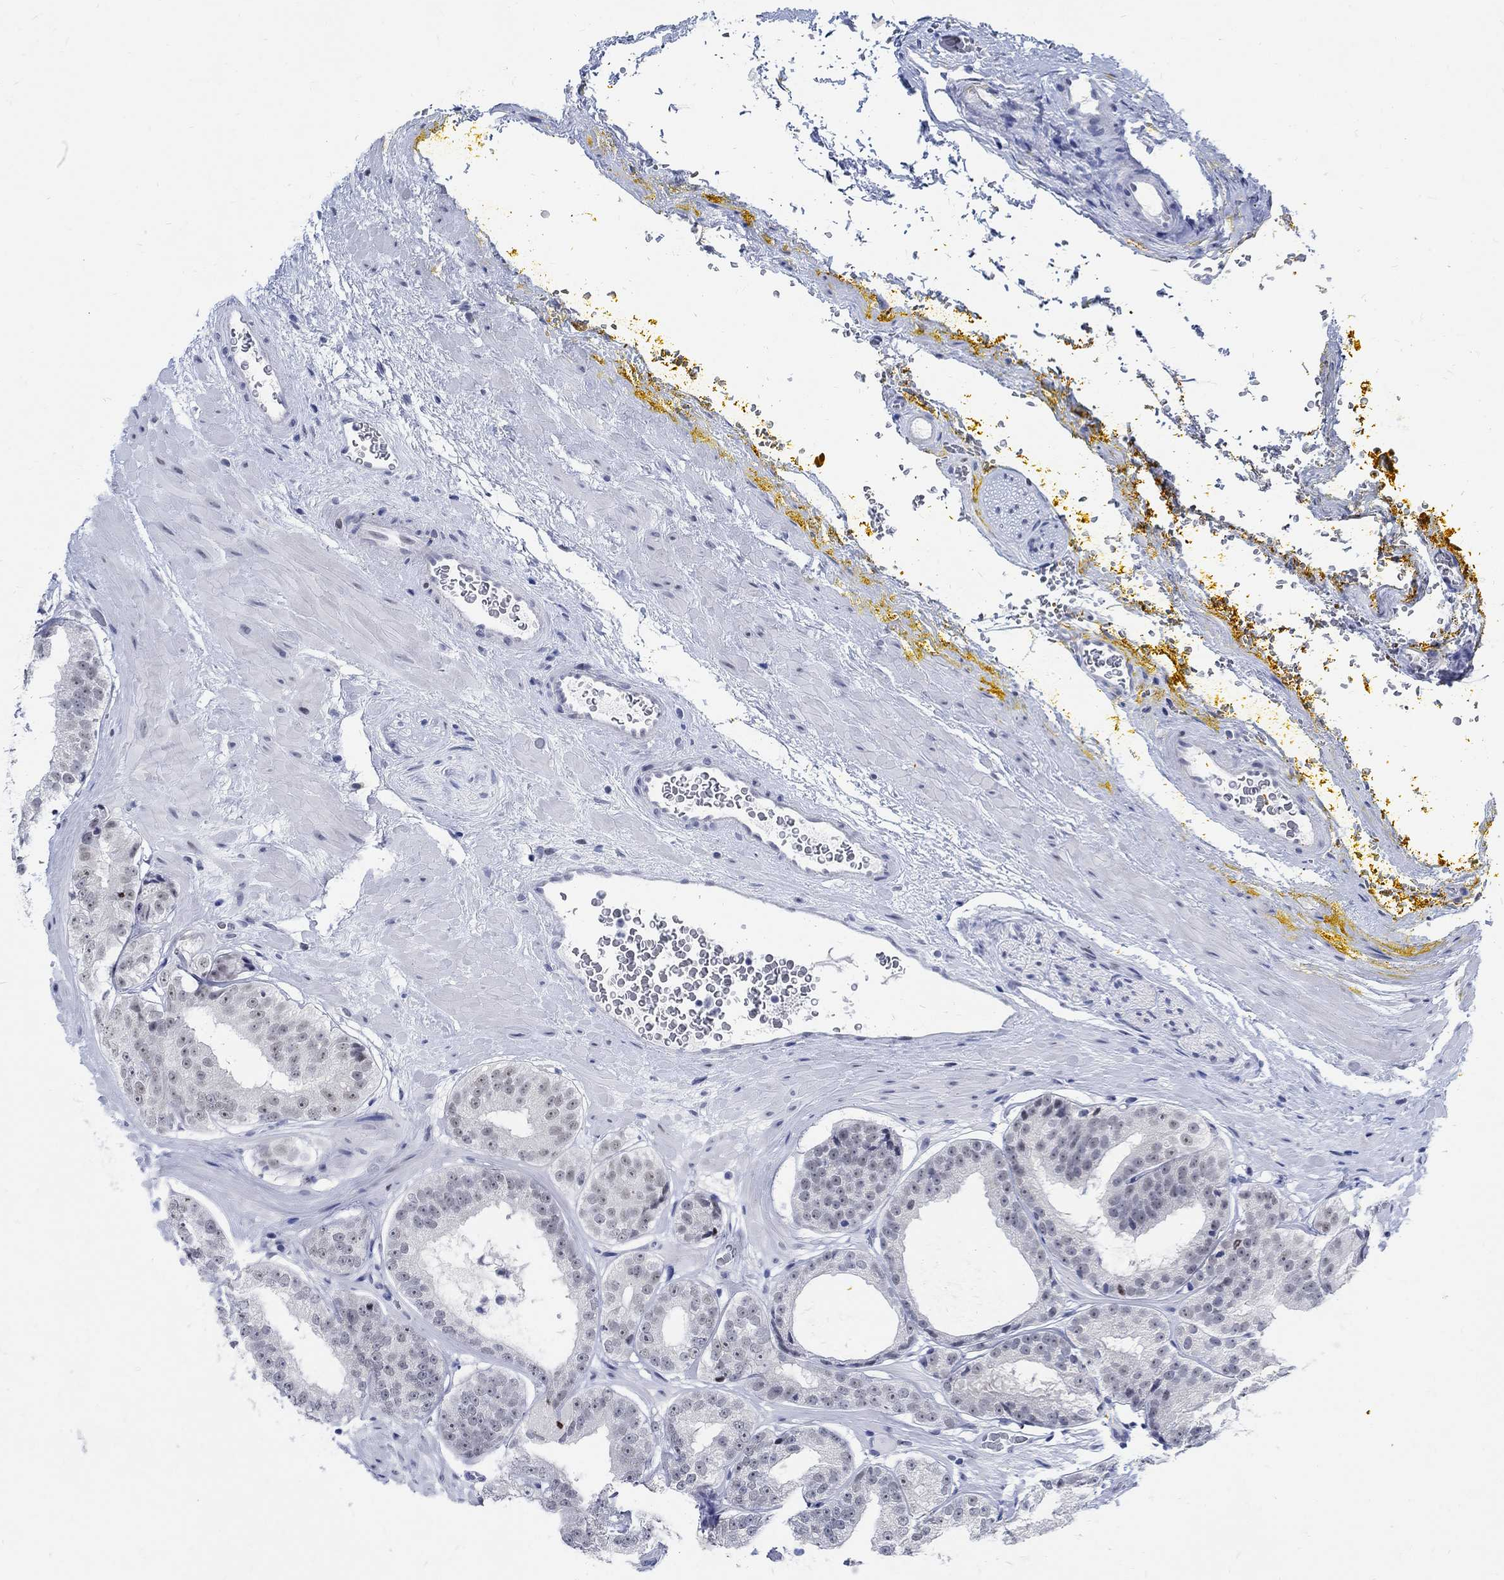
{"staining": {"intensity": "weak", "quantity": "<25%", "location": "nuclear"}, "tissue": "prostate cancer", "cell_type": "Tumor cells", "image_type": "cancer", "snomed": [{"axis": "morphology", "description": "Adenocarcinoma, Low grade"}, {"axis": "topography", "description": "Prostate"}], "caption": "Immunohistochemistry (IHC) micrograph of neoplastic tissue: prostate adenocarcinoma (low-grade) stained with DAB (3,3'-diaminobenzidine) exhibits no significant protein expression in tumor cells.", "gene": "DLK1", "patient": {"sex": "male", "age": 60}}